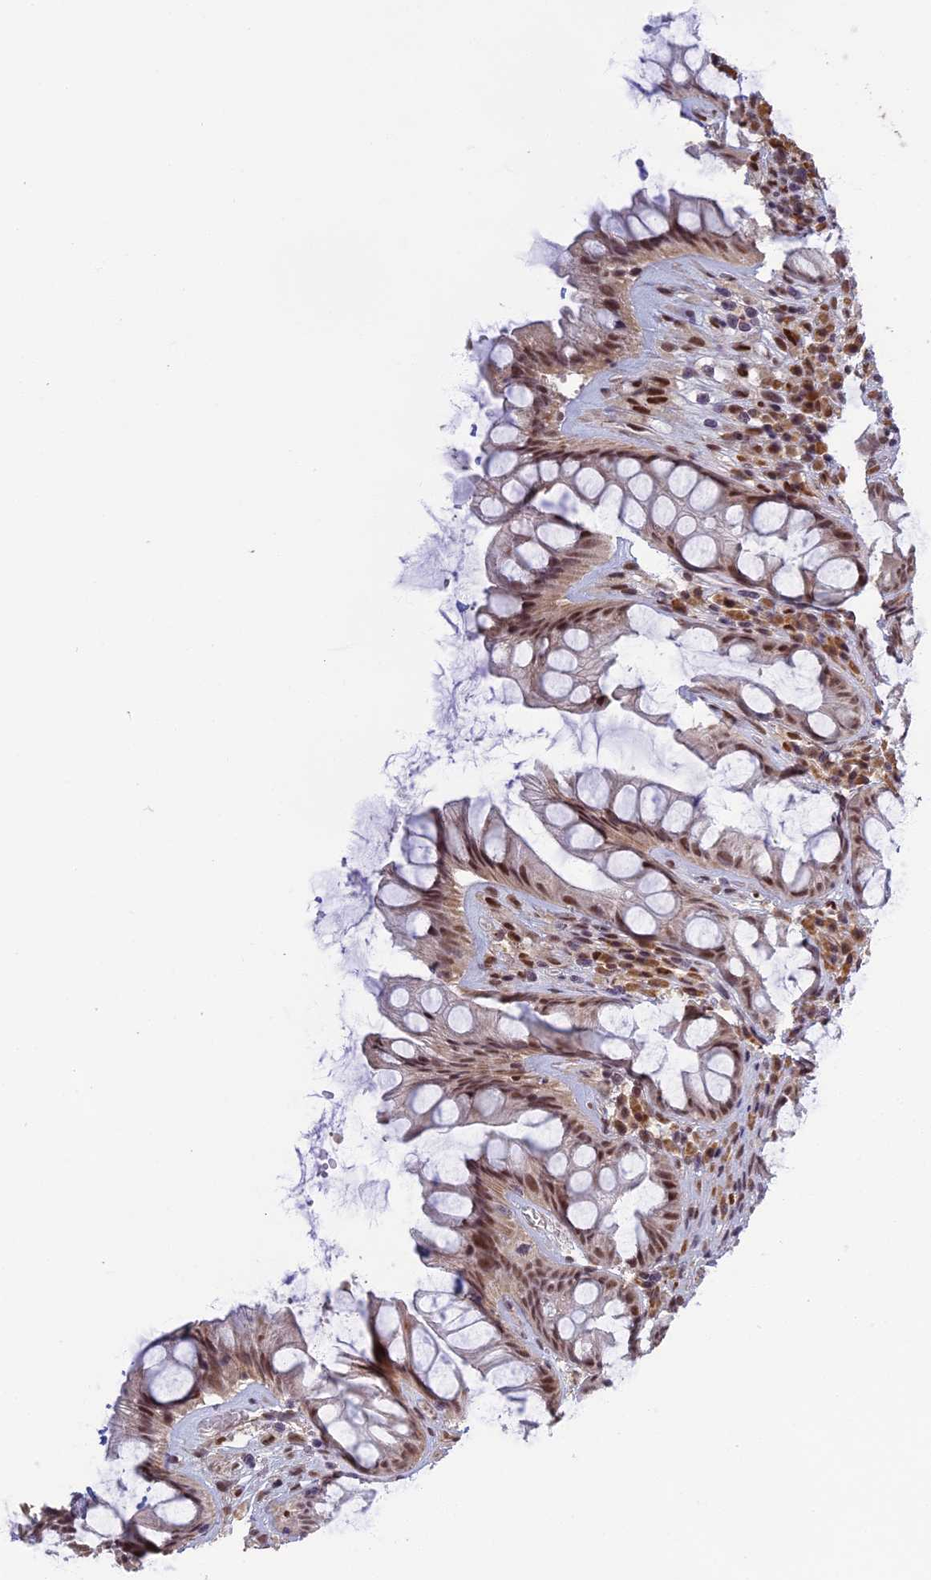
{"staining": {"intensity": "moderate", "quantity": ">75%", "location": "nuclear"}, "tissue": "rectum", "cell_type": "Glandular cells", "image_type": "normal", "snomed": [{"axis": "morphology", "description": "Normal tissue, NOS"}, {"axis": "topography", "description": "Rectum"}], "caption": "DAB immunohistochemical staining of benign rectum displays moderate nuclear protein staining in approximately >75% of glandular cells.", "gene": "MORF4L1", "patient": {"sex": "male", "age": 74}}